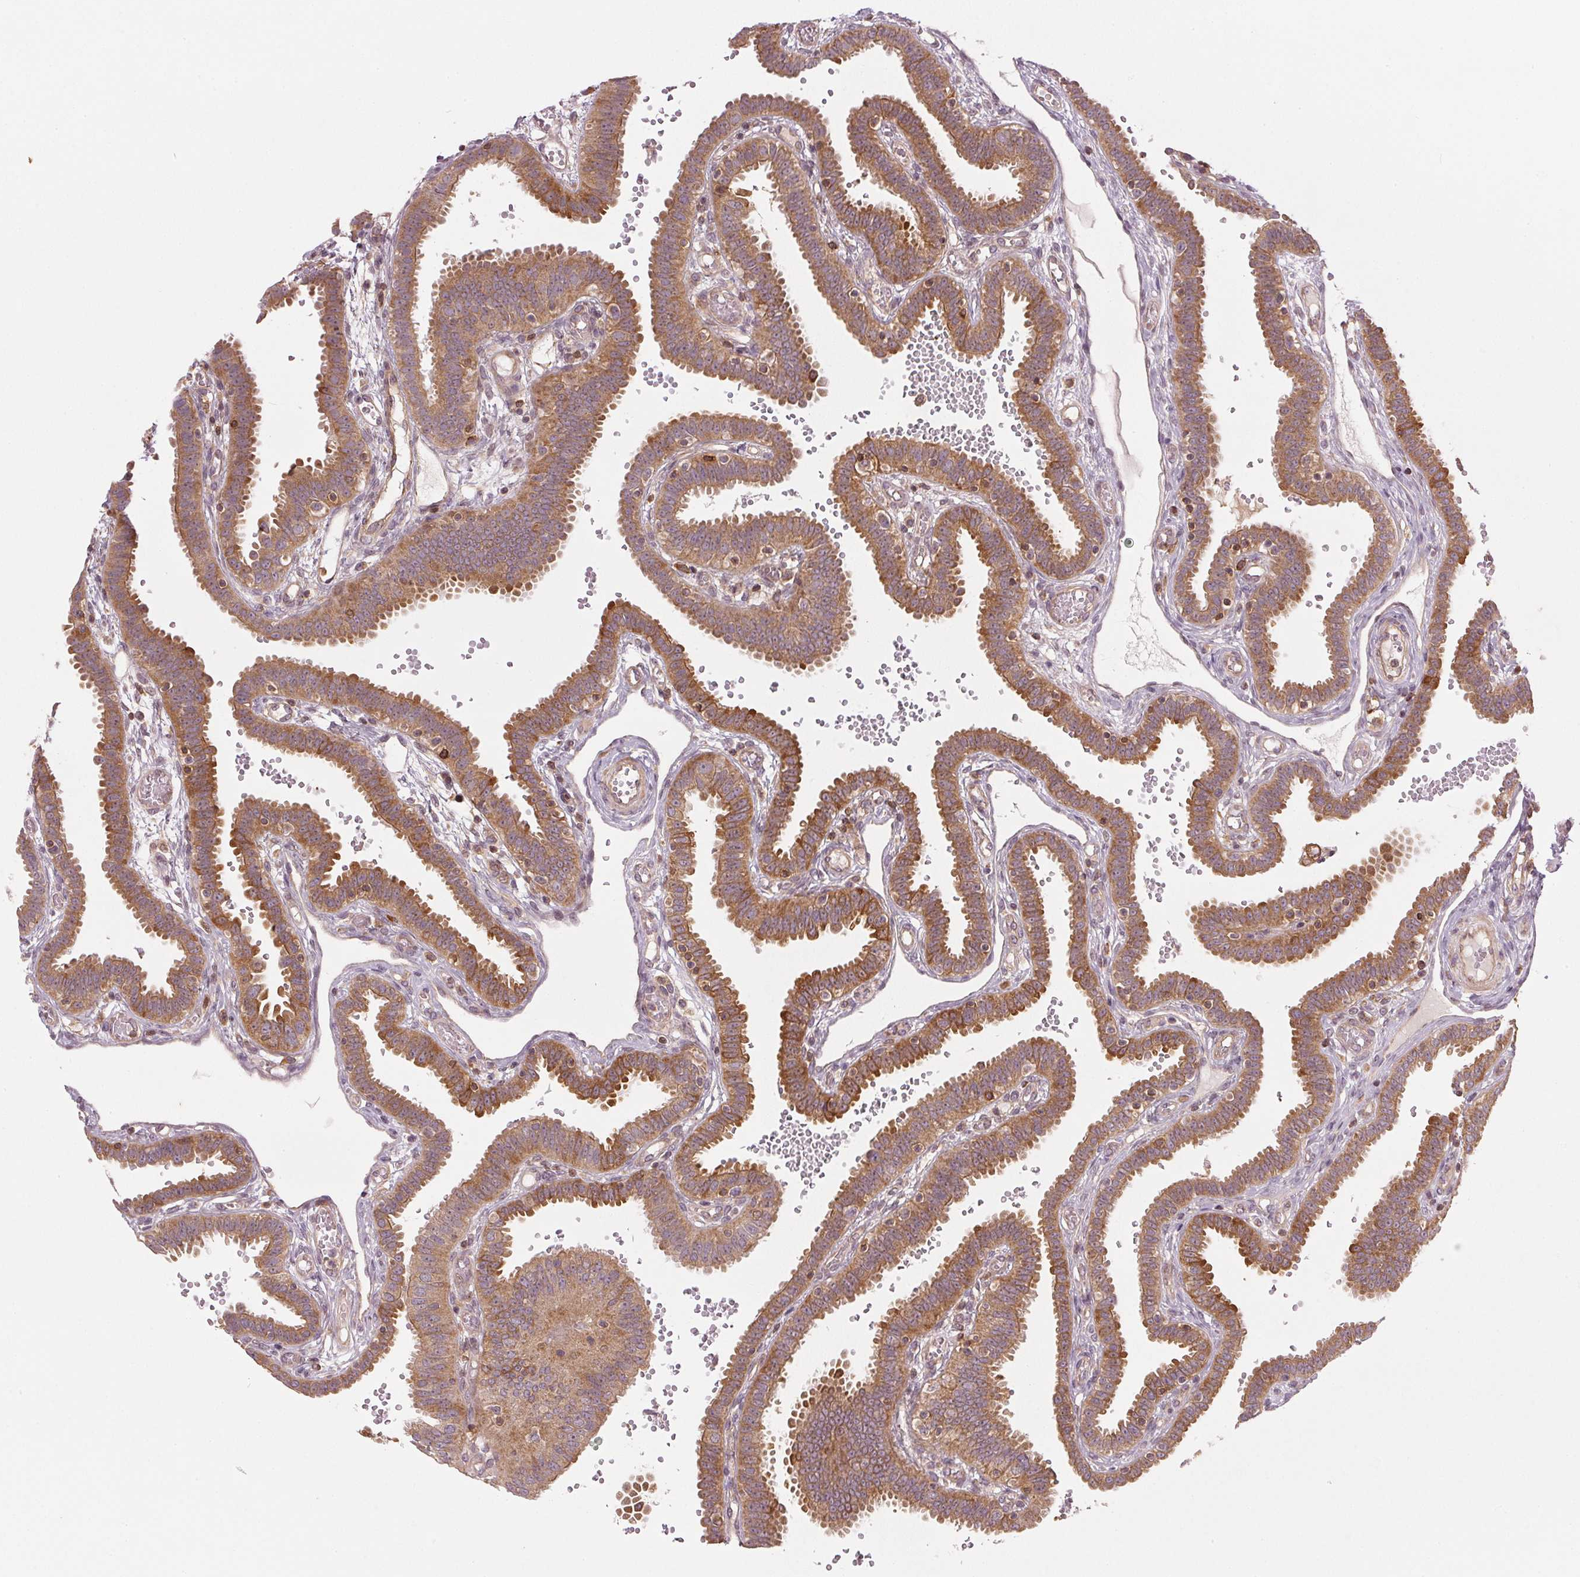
{"staining": {"intensity": "moderate", "quantity": ">75%", "location": "cytoplasmic/membranous"}, "tissue": "fallopian tube", "cell_type": "Glandular cells", "image_type": "normal", "snomed": [{"axis": "morphology", "description": "Normal tissue, NOS"}, {"axis": "topography", "description": "Fallopian tube"}], "caption": "Protein staining reveals moderate cytoplasmic/membranous positivity in approximately >75% of glandular cells in benign fallopian tube.", "gene": "NADK2", "patient": {"sex": "female", "age": 37}}